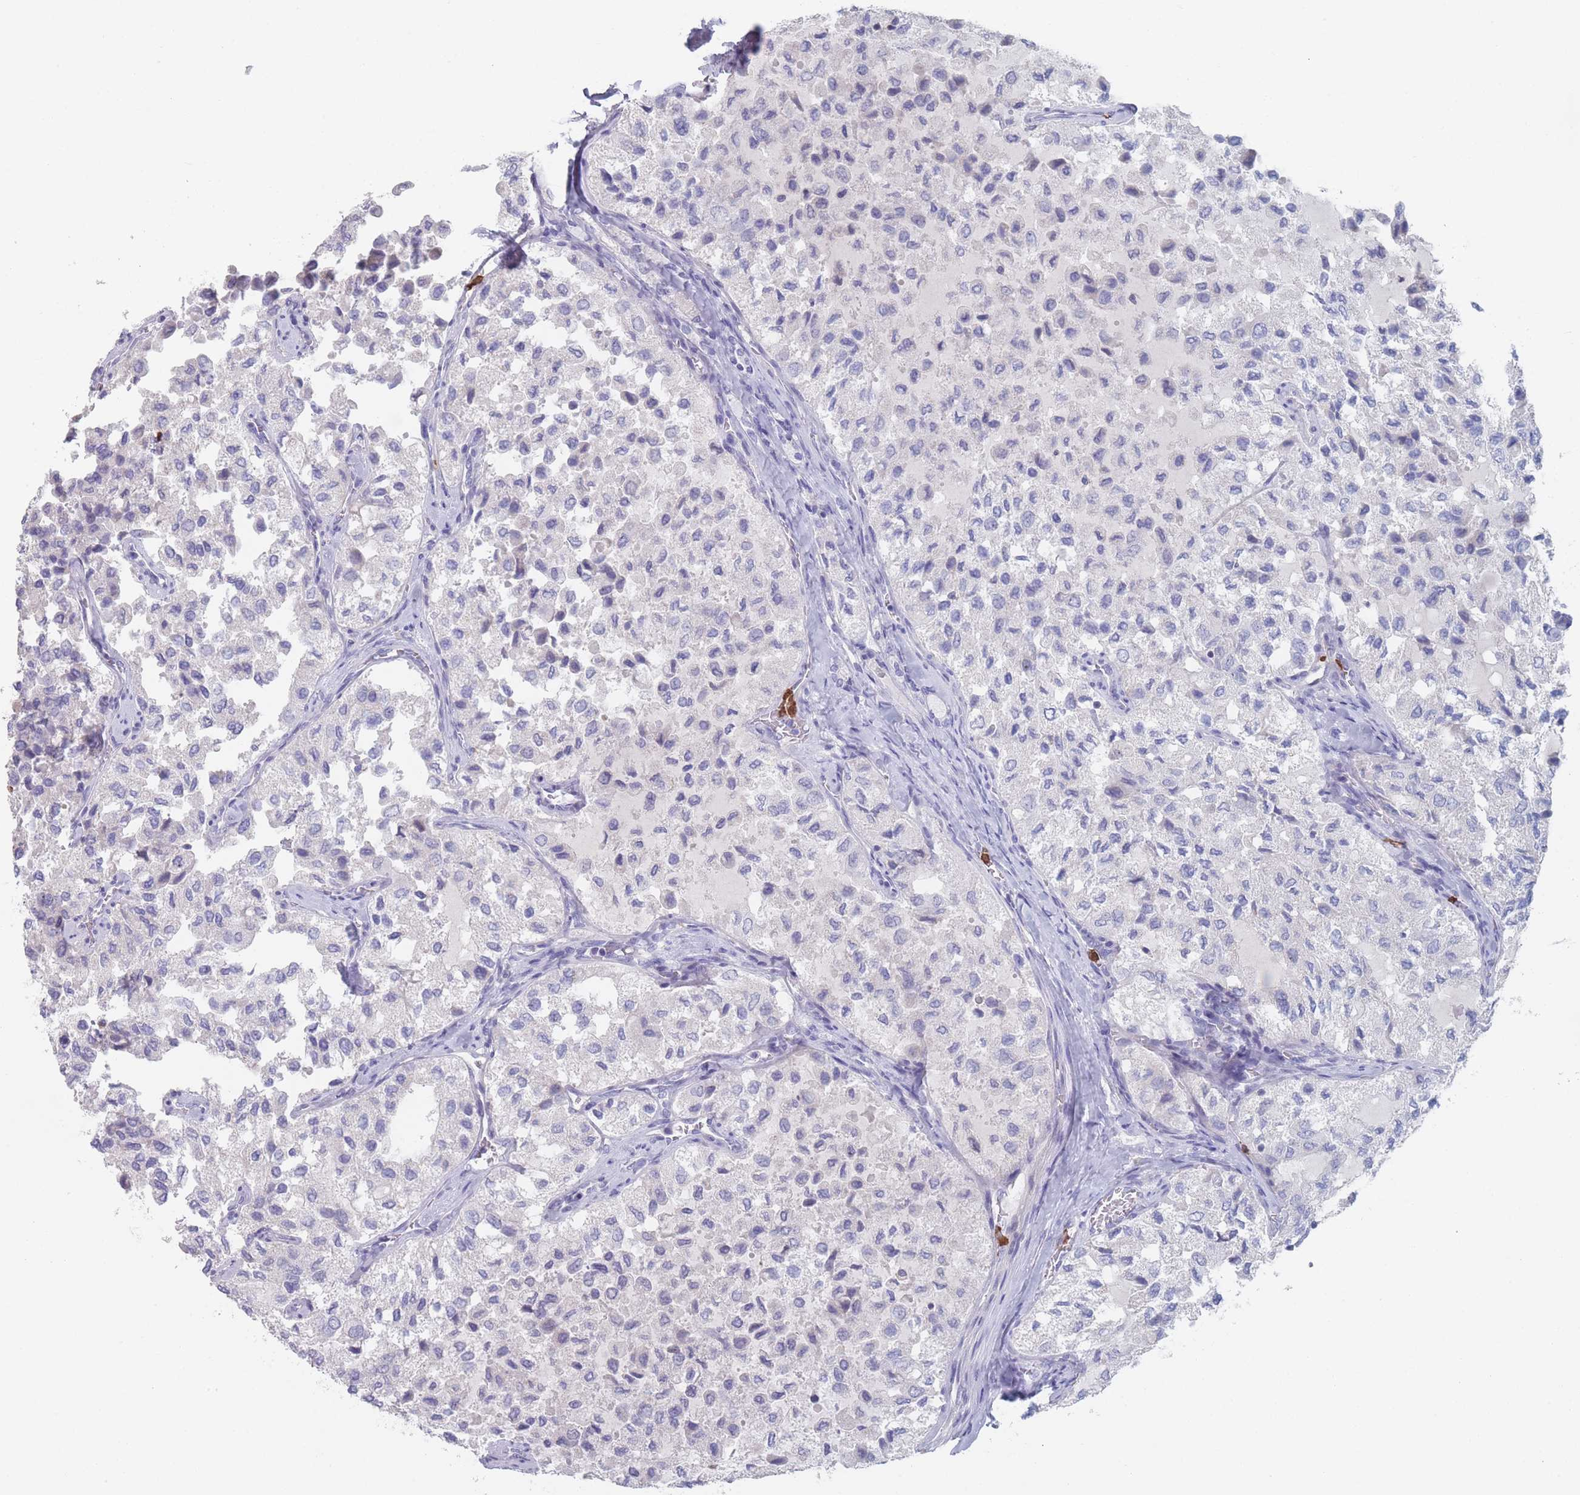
{"staining": {"intensity": "negative", "quantity": "none", "location": "none"}, "tissue": "thyroid cancer", "cell_type": "Tumor cells", "image_type": "cancer", "snomed": [{"axis": "morphology", "description": "Follicular adenoma carcinoma, NOS"}, {"axis": "topography", "description": "Thyroid gland"}], "caption": "A histopathology image of thyroid cancer (follicular adenoma carcinoma) stained for a protein reveals no brown staining in tumor cells.", "gene": "ATP1A3", "patient": {"sex": "male", "age": 75}}